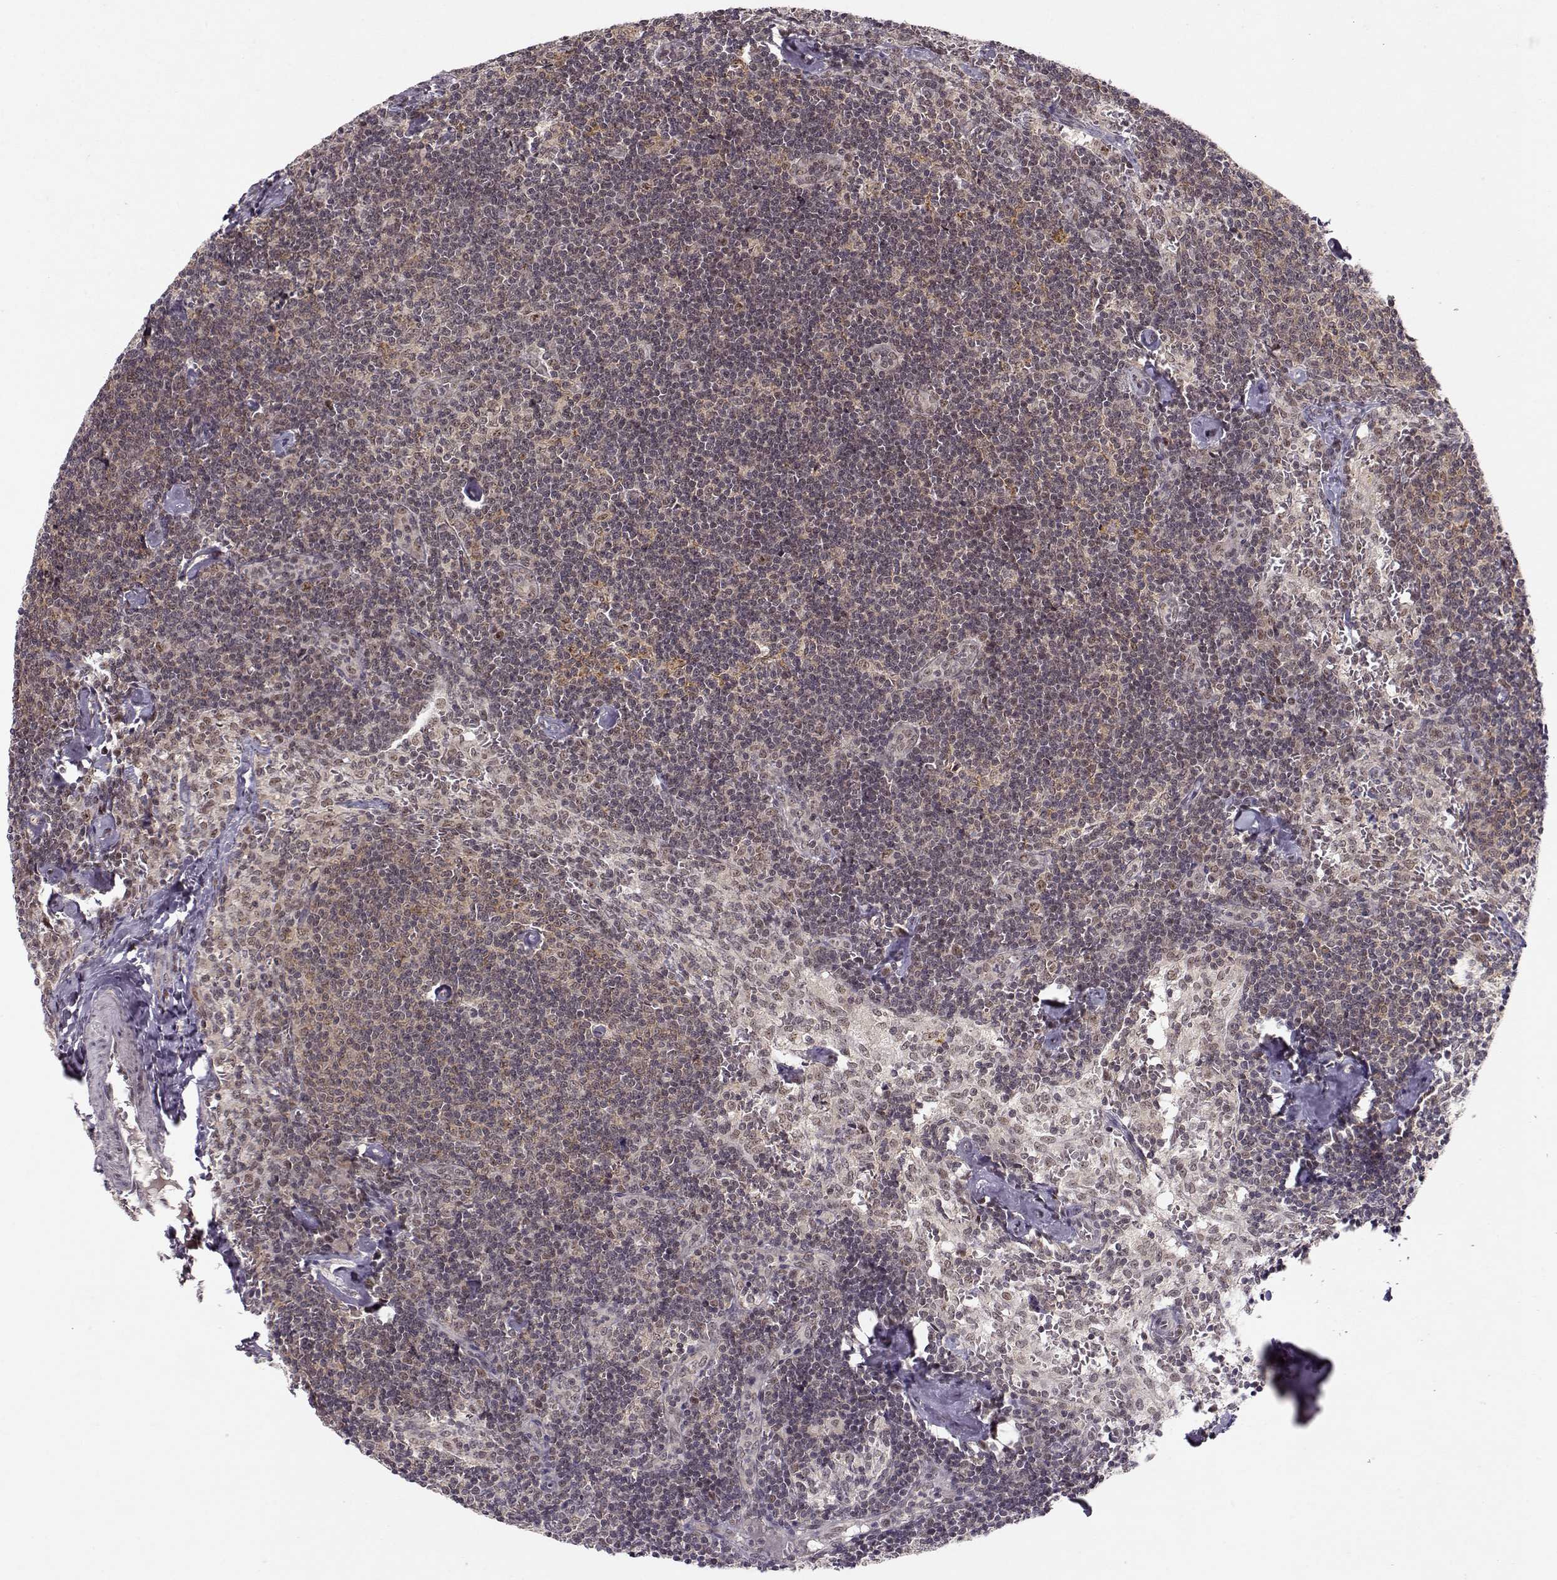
{"staining": {"intensity": "weak", "quantity": "<25%", "location": "cytoplasmic/membranous"}, "tissue": "lymph node", "cell_type": "Germinal center cells", "image_type": "normal", "snomed": [{"axis": "morphology", "description": "Normal tissue, NOS"}, {"axis": "topography", "description": "Lymph node"}], "caption": "An immunohistochemistry histopathology image of normal lymph node is shown. There is no staining in germinal center cells of lymph node.", "gene": "CSNK2A1", "patient": {"sex": "female", "age": 50}}